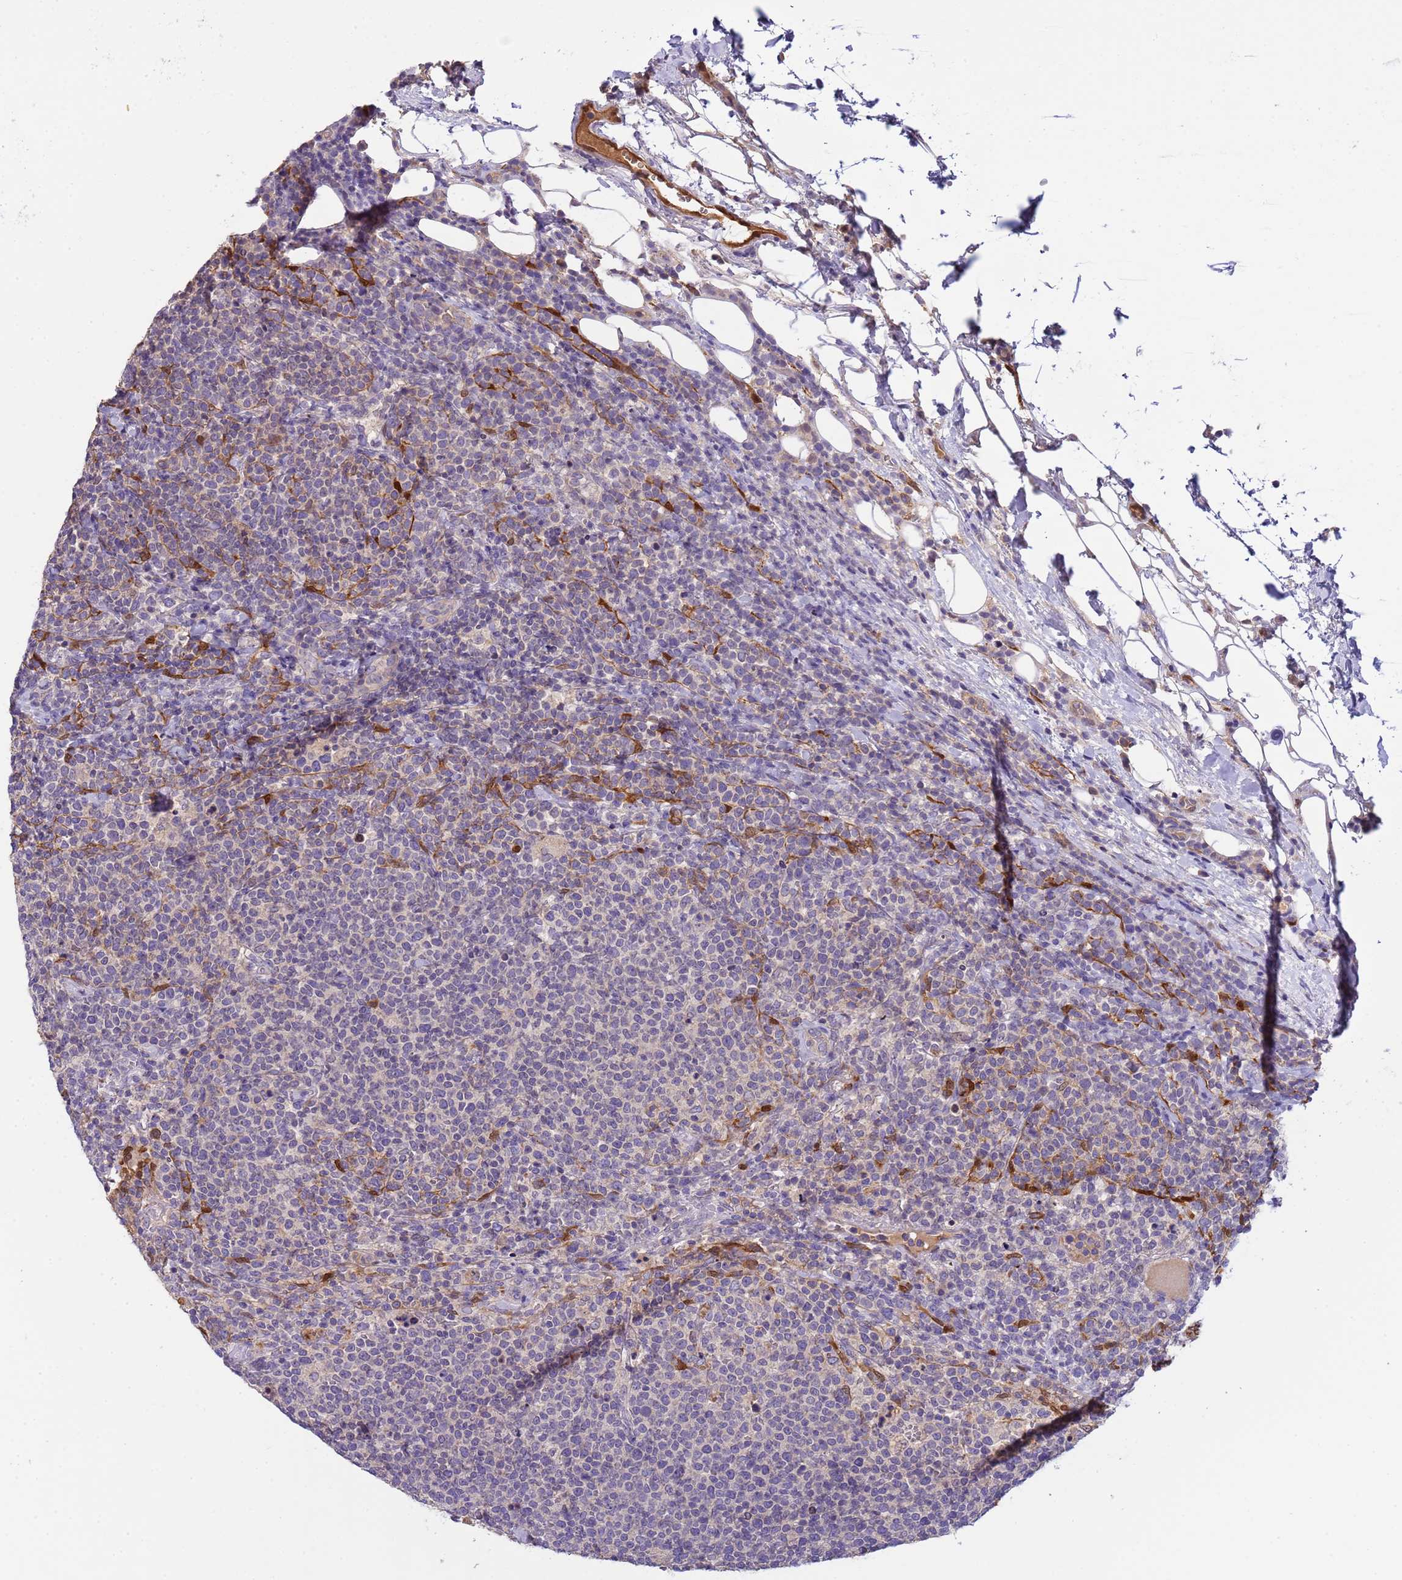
{"staining": {"intensity": "negative", "quantity": "none", "location": "none"}, "tissue": "lymphoma", "cell_type": "Tumor cells", "image_type": "cancer", "snomed": [{"axis": "morphology", "description": "Malignant lymphoma, non-Hodgkin's type, High grade"}, {"axis": "topography", "description": "Lymph node"}], "caption": "Photomicrograph shows no protein positivity in tumor cells of lymphoma tissue. (Brightfield microscopy of DAB (3,3'-diaminobenzidine) immunohistochemistry at high magnification).", "gene": "PLCXD3", "patient": {"sex": "male", "age": 61}}